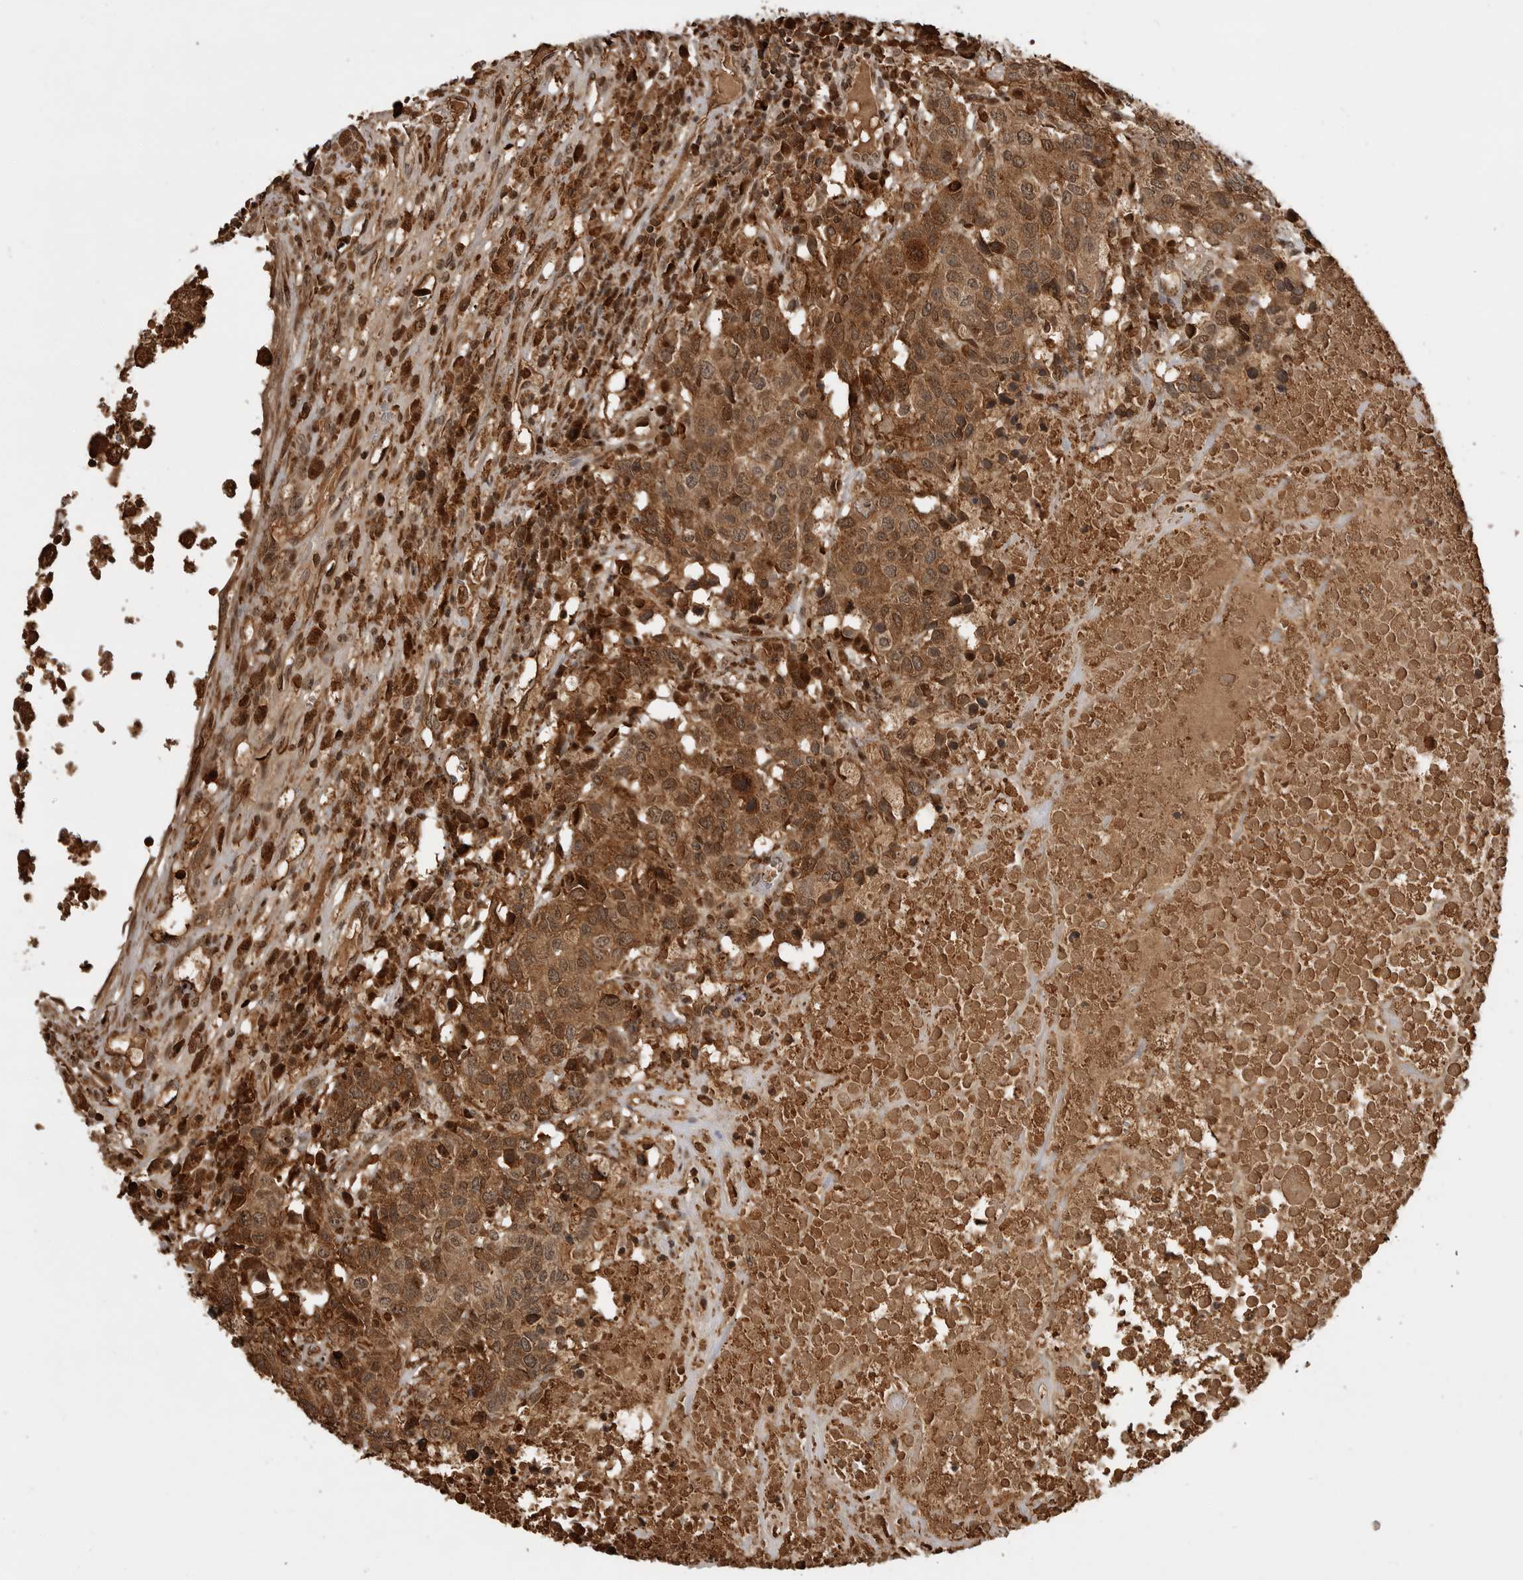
{"staining": {"intensity": "strong", "quantity": ">75%", "location": "cytoplasmic/membranous,nuclear"}, "tissue": "head and neck cancer", "cell_type": "Tumor cells", "image_type": "cancer", "snomed": [{"axis": "morphology", "description": "Squamous cell carcinoma, NOS"}, {"axis": "topography", "description": "Head-Neck"}], "caption": "IHC staining of squamous cell carcinoma (head and neck), which displays high levels of strong cytoplasmic/membranous and nuclear positivity in about >75% of tumor cells indicating strong cytoplasmic/membranous and nuclear protein staining. The staining was performed using DAB (brown) for protein detection and nuclei were counterstained in hematoxylin (blue).", "gene": "BMP2K", "patient": {"sex": "male", "age": 66}}